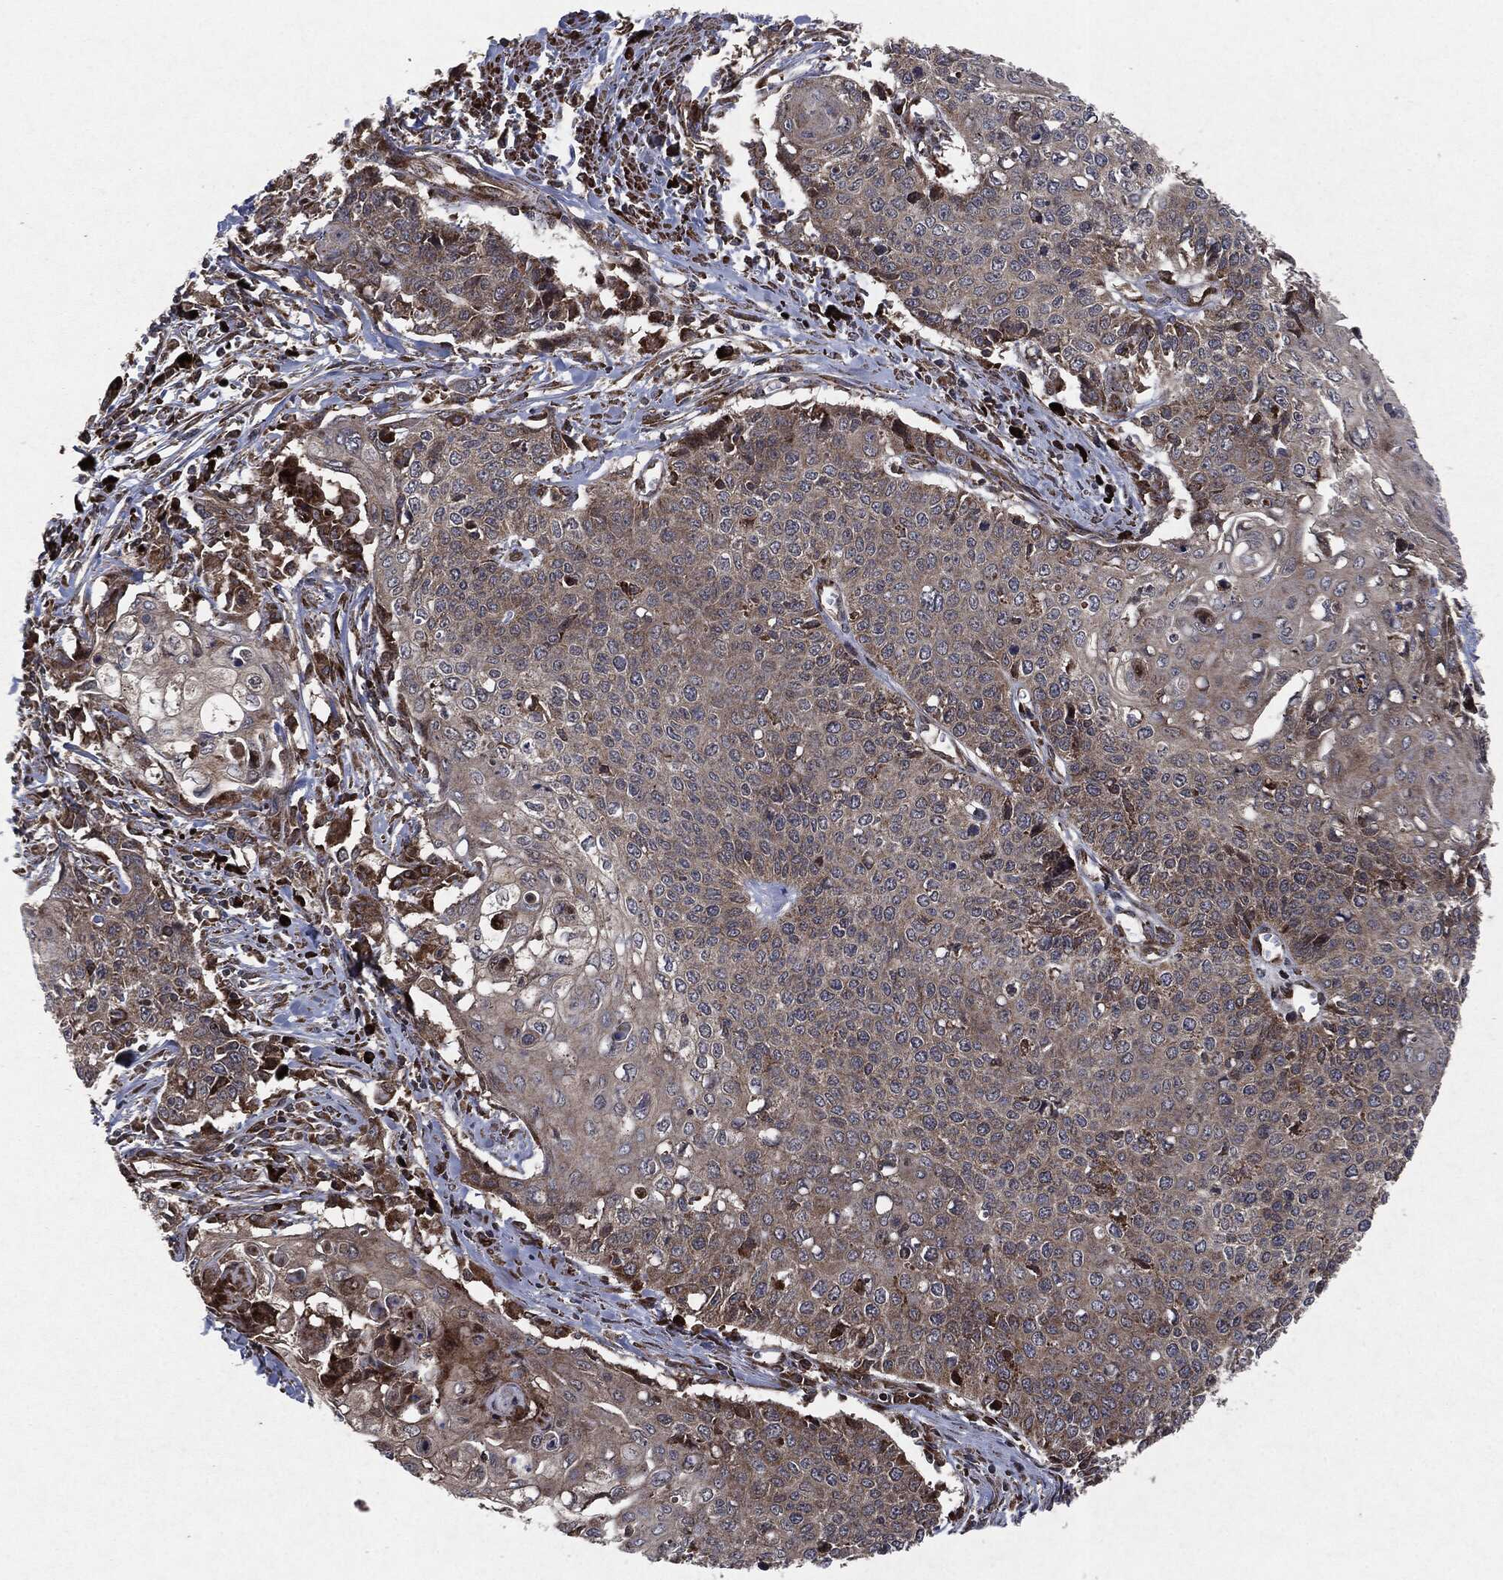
{"staining": {"intensity": "moderate", "quantity": "<25%", "location": "cytoplasmic/membranous"}, "tissue": "cervical cancer", "cell_type": "Tumor cells", "image_type": "cancer", "snomed": [{"axis": "morphology", "description": "Squamous cell carcinoma, NOS"}, {"axis": "topography", "description": "Cervix"}], "caption": "The histopathology image reveals immunohistochemical staining of cervical squamous cell carcinoma. There is moderate cytoplasmic/membranous staining is present in approximately <25% of tumor cells.", "gene": "RAF1", "patient": {"sex": "female", "age": 39}}